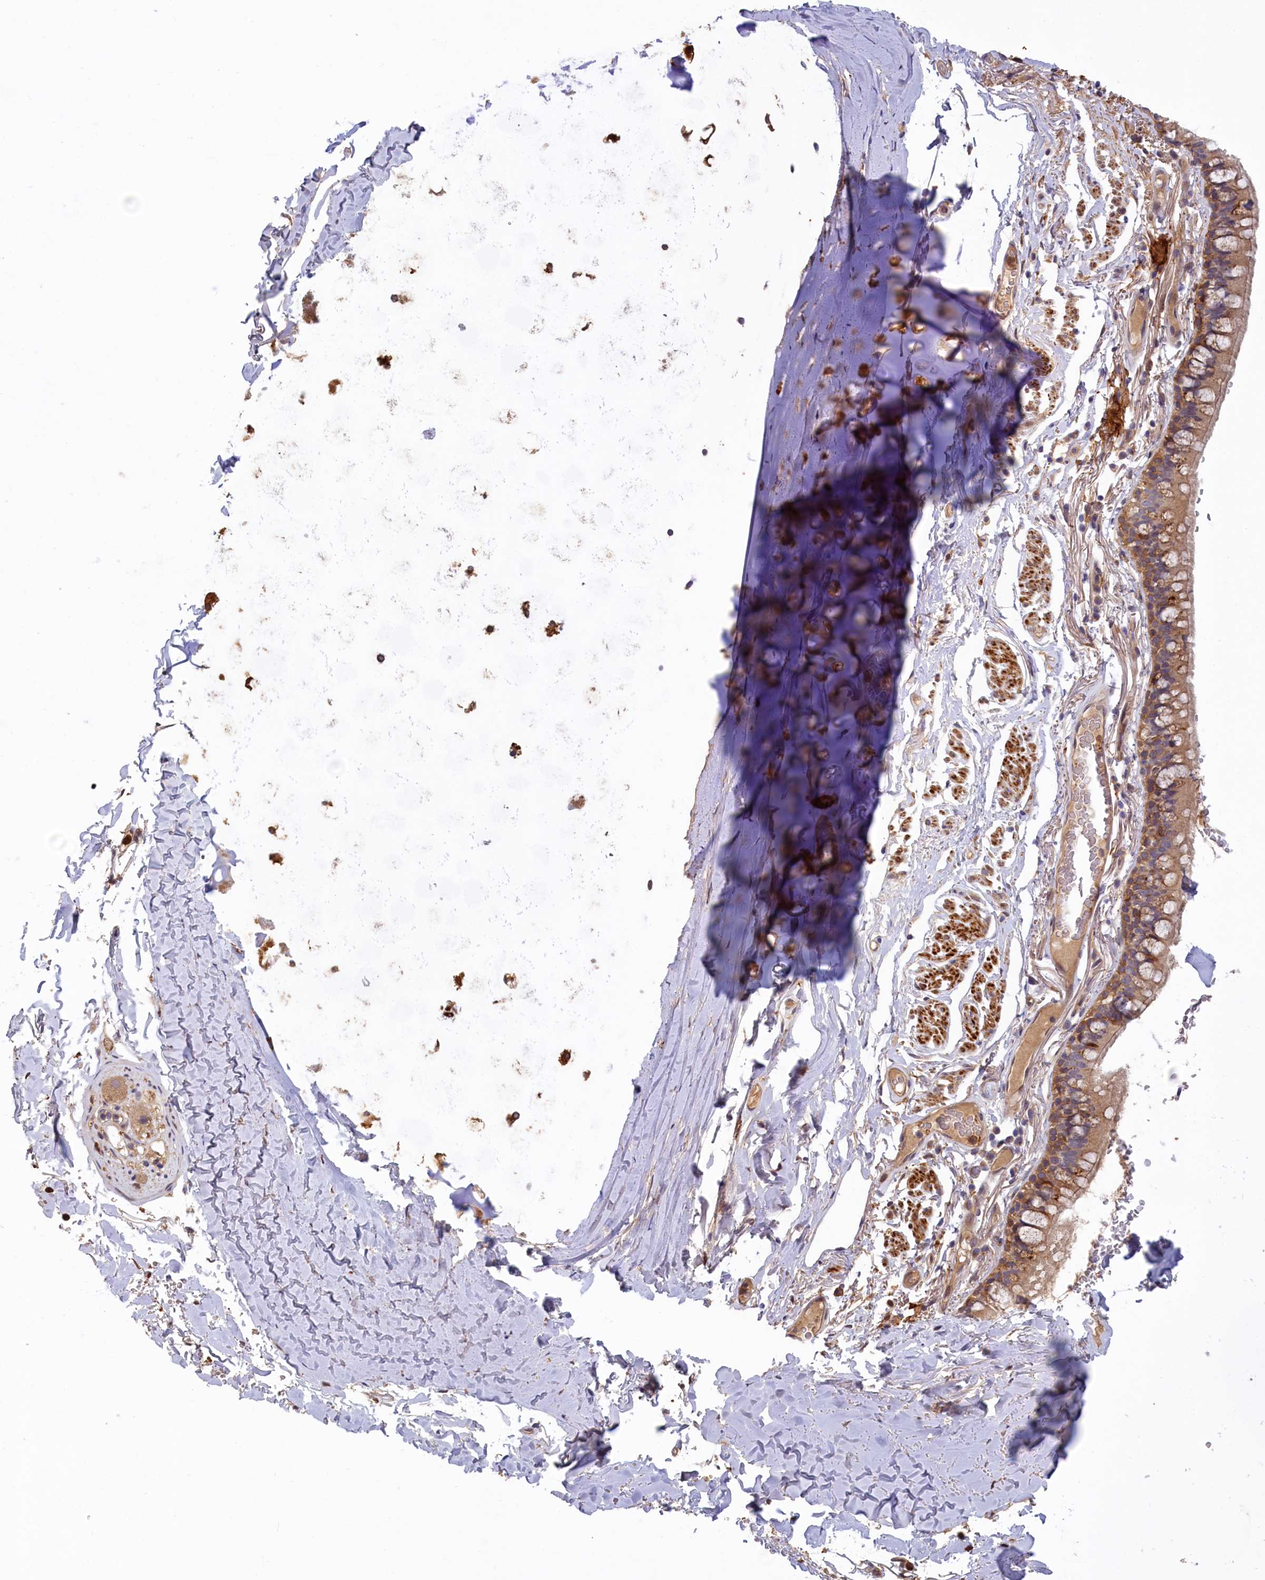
{"staining": {"intensity": "weak", "quantity": "25%-75%", "location": "cytoplasmic/membranous"}, "tissue": "adipose tissue", "cell_type": "Adipocytes", "image_type": "normal", "snomed": [{"axis": "morphology", "description": "Normal tissue, NOS"}, {"axis": "topography", "description": "Lymph node"}, {"axis": "topography", "description": "Bronchus"}], "caption": "Immunohistochemistry (IHC) (DAB) staining of benign human adipose tissue shows weak cytoplasmic/membranous protein positivity in about 25%-75% of adipocytes.", "gene": "FERMT1", "patient": {"sex": "male", "age": 63}}